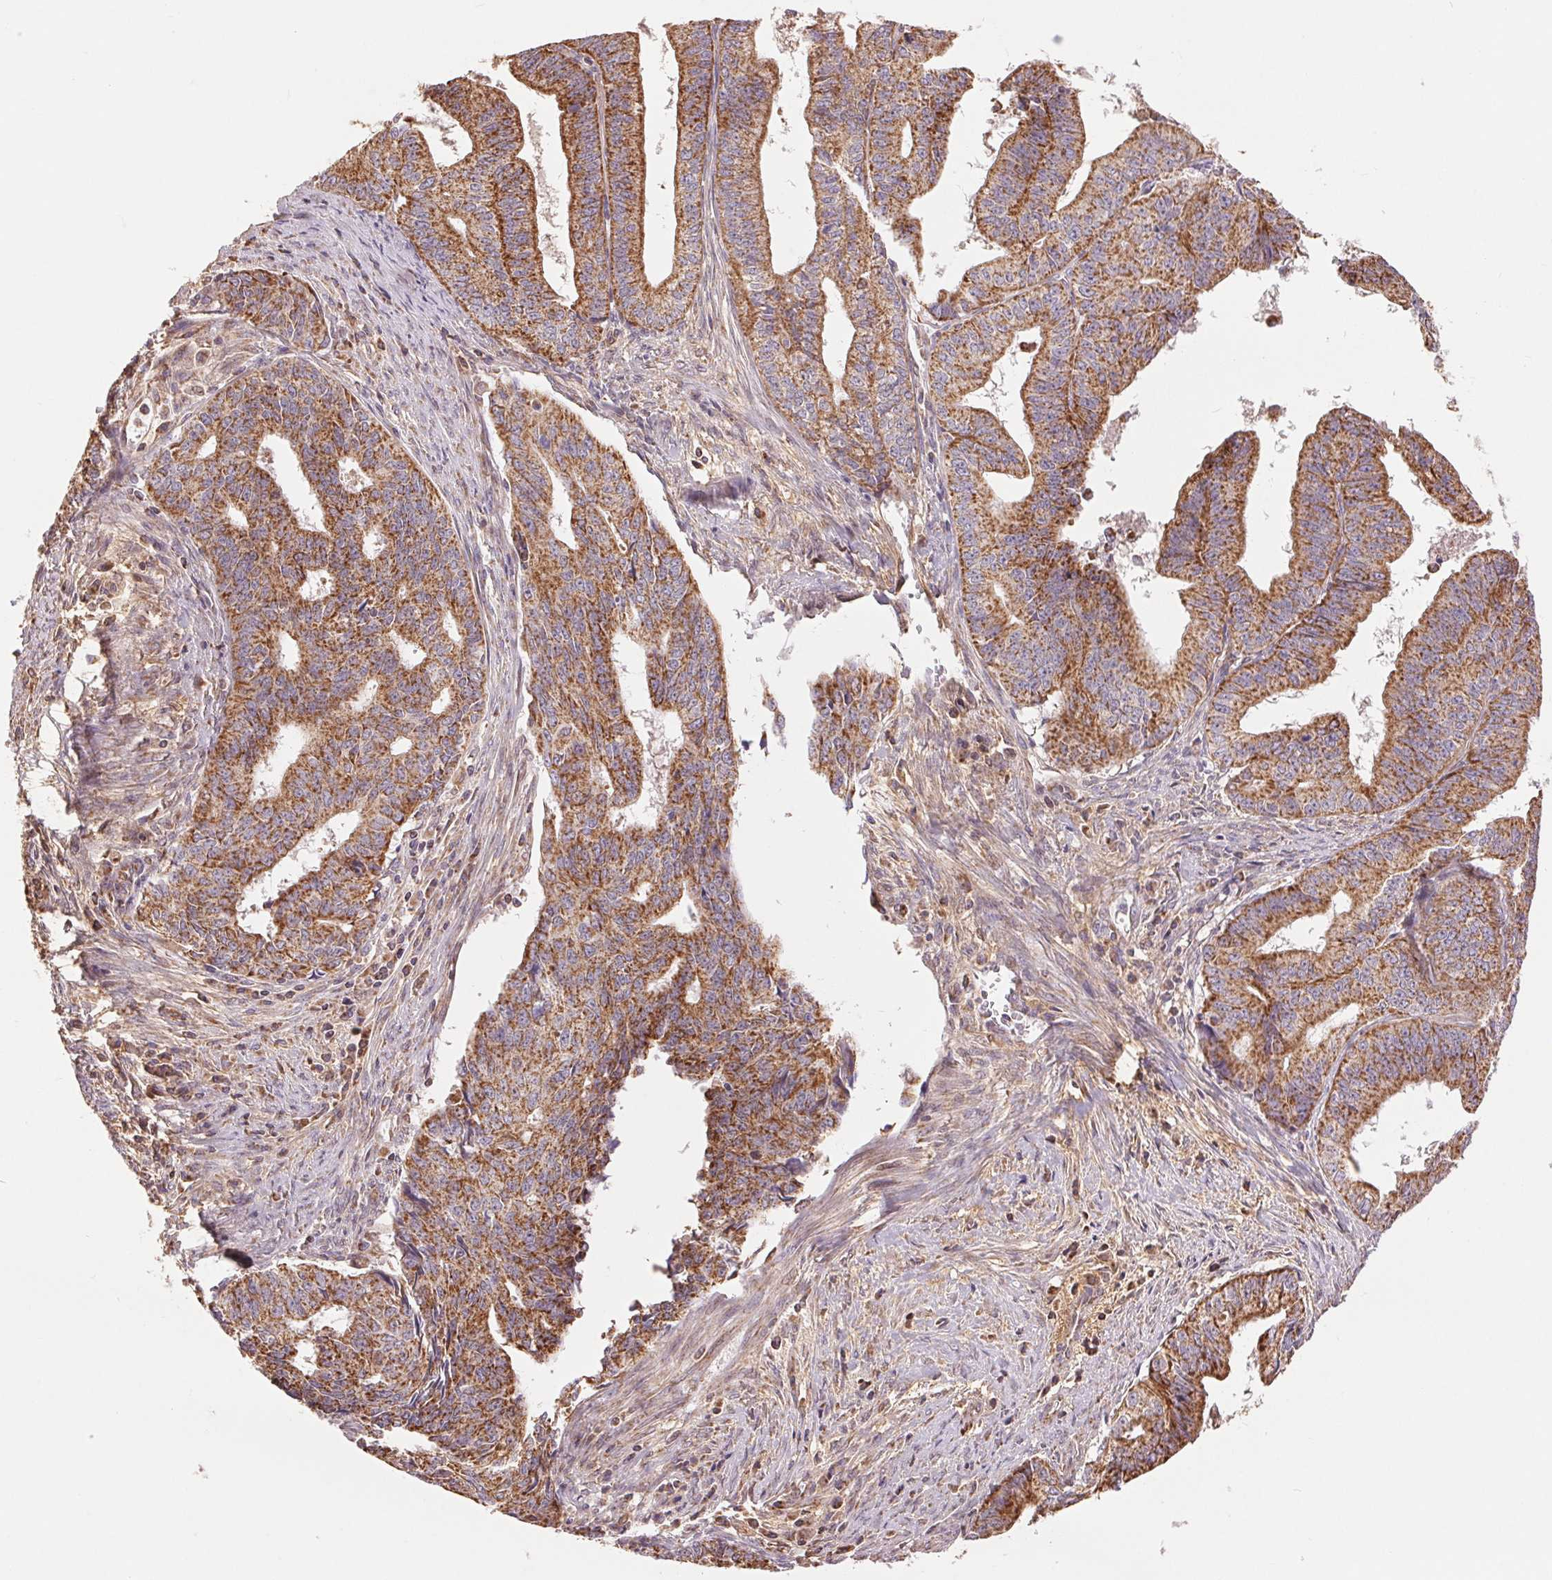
{"staining": {"intensity": "strong", "quantity": ">75%", "location": "cytoplasmic/membranous"}, "tissue": "endometrial cancer", "cell_type": "Tumor cells", "image_type": "cancer", "snomed": [{"axis": "morphology", "description": "Adenocarcinoma, NOS"}, {"axis": "topography", "description": "Endometrium"}], "caption": "Tumor cells demonstrate strong cytoplasmic/membranous positivity in about >75% of cells in endometrial cancer (adenocarcinoma).", "gene": "DGUOK", "patient": {"sex": "female", "age": 65}}